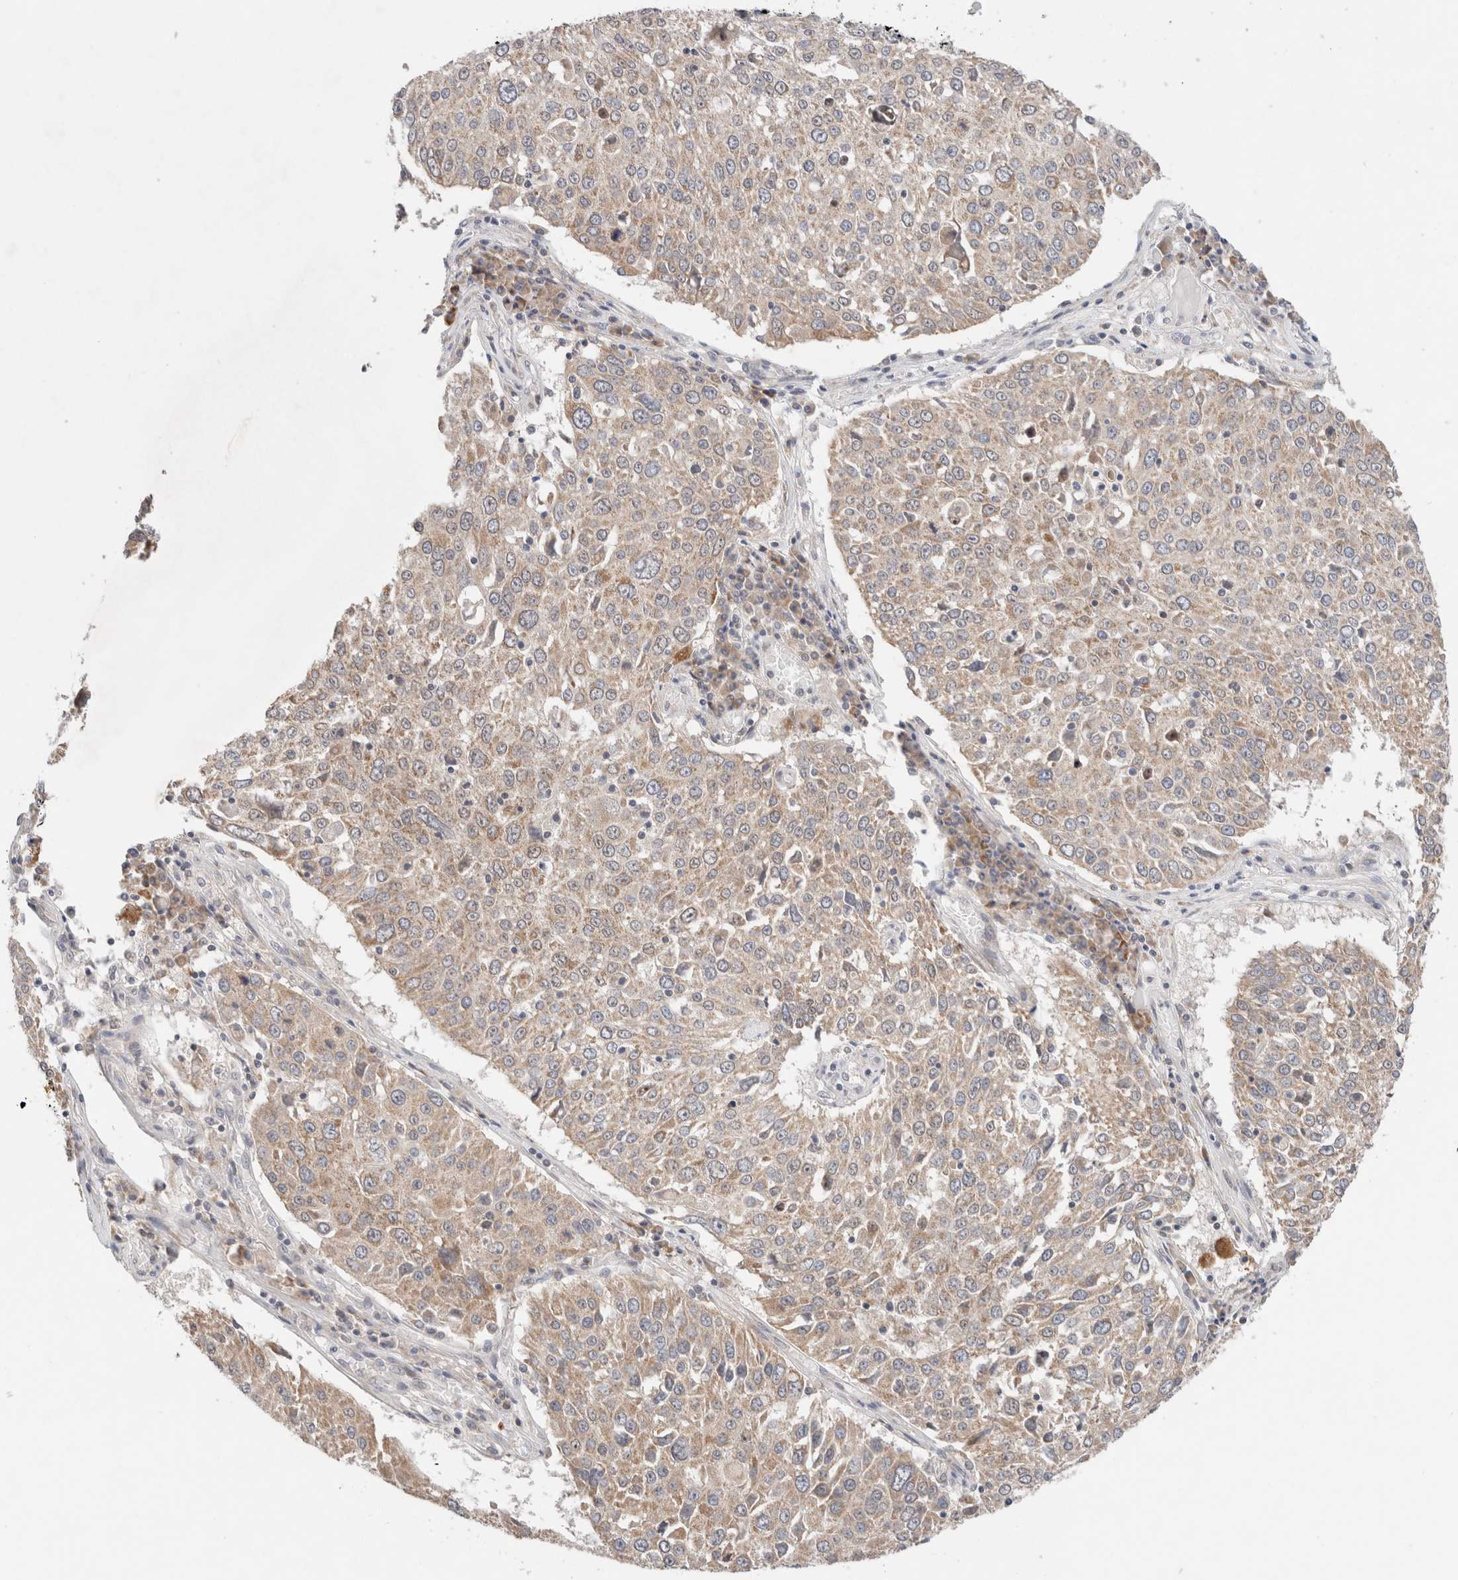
{"staining": {"intensity": "weak", "quantity": ">75%", "location": "cytoplasmic/membranous"}, "tissue": "lung cancer", "cell_type": "Tumor cells", "image_type": "cancer", "snomed": [{"axis": "morphology", "description": "Squamous cell carcinoma, NOS"}, {"axis": "topography", "description": "Lung"}], "caption": "A brown stain highlights weak cytoplasmic/membranous positivity of a protein in lung squamous cell carcinoma tumor cells. (Stains: DAB in brown, nuclei in blue, Microscopy: brightfield microscopy at high magnification).", "gene": "ERI3", "patient": {"sex": "male", "age": 65}}